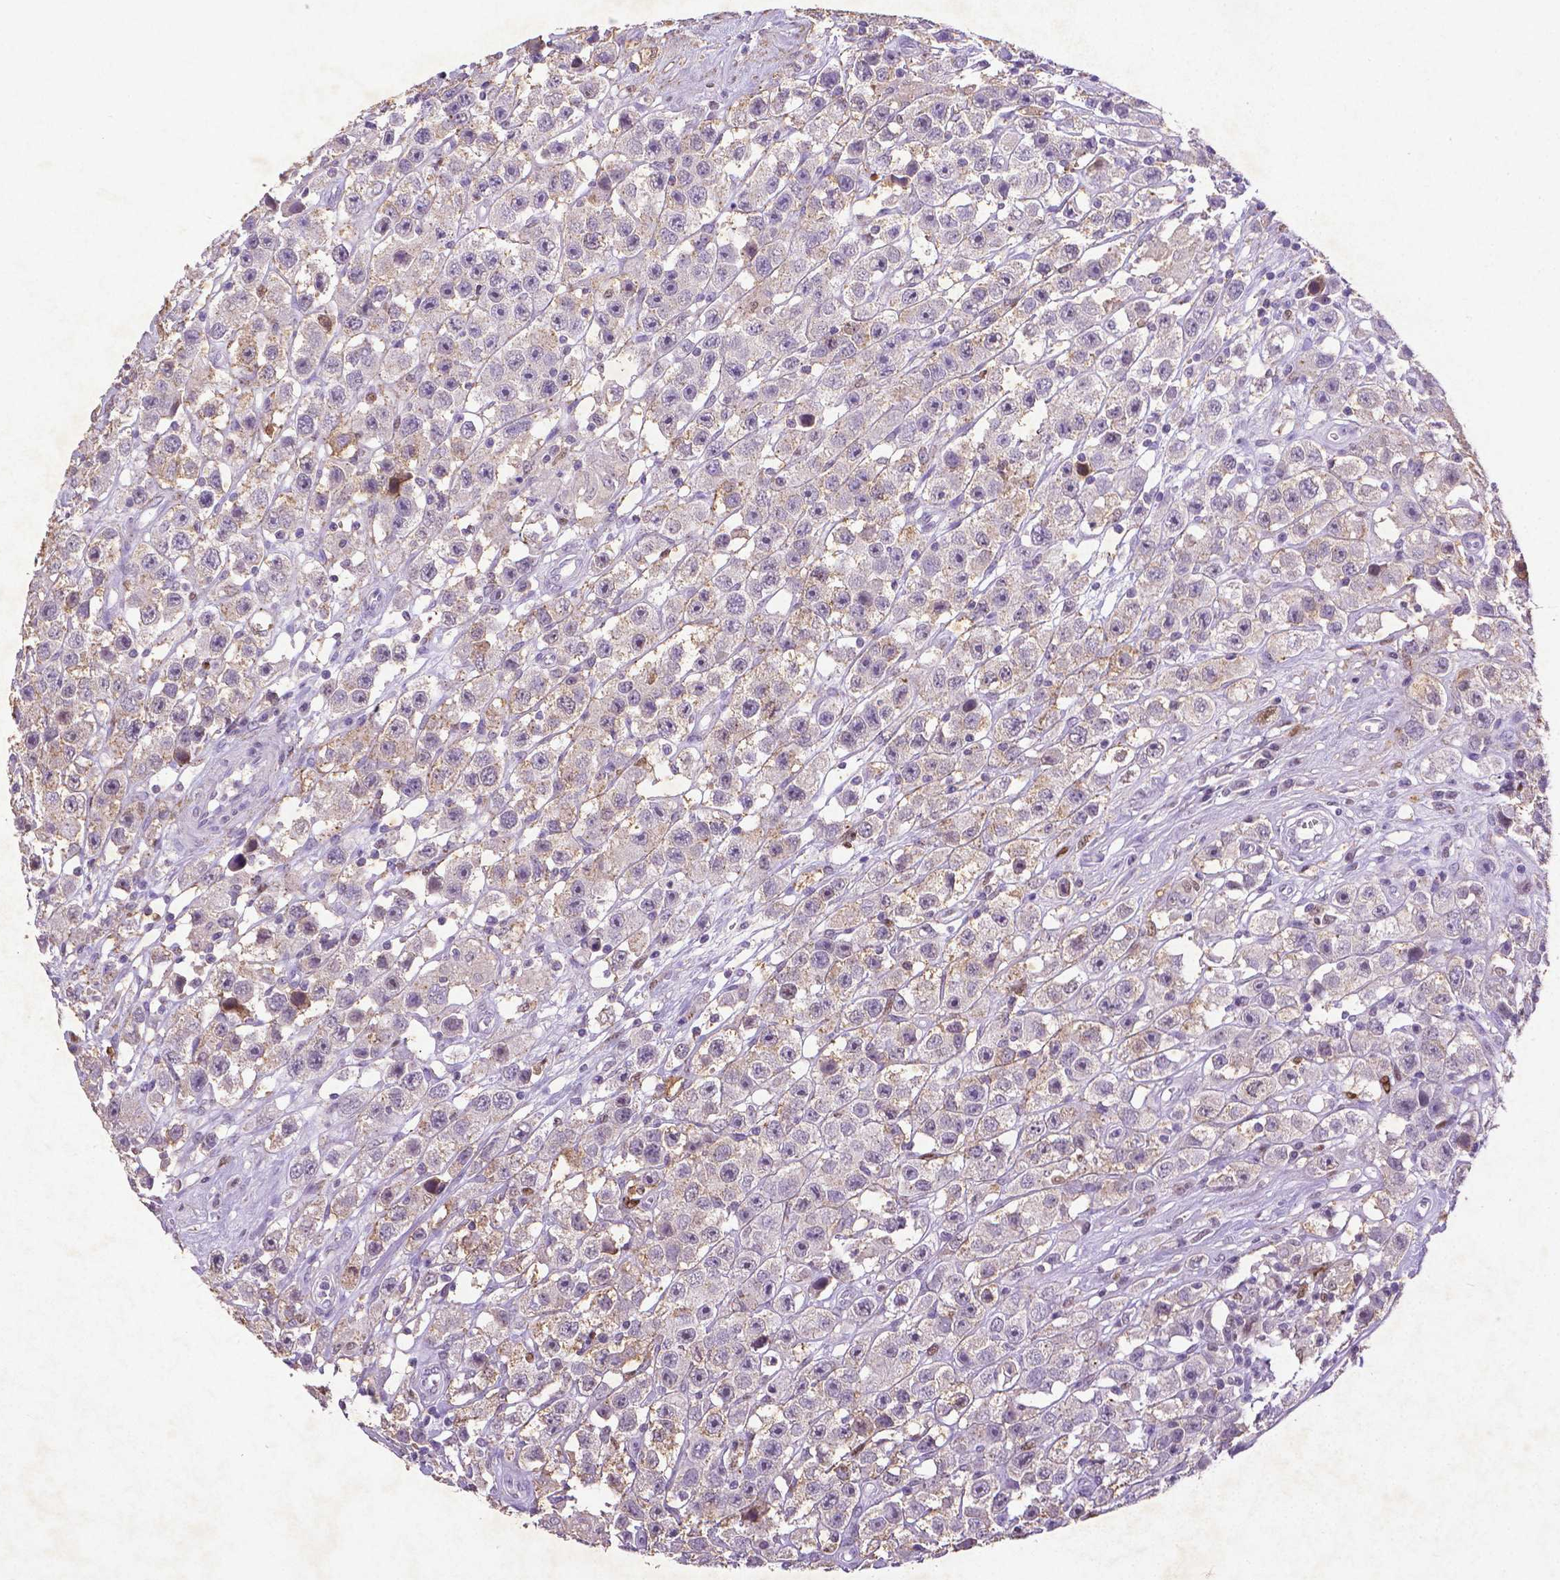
{"staining": {"intensity": "weak", "quantity": ">75%", "location": "cytoplasmic/membranous"}, "tissue": "testis cancer", "cell_type": "Tumor cells", "image_type": "cancer", "snomed": [{"axis": "morphology", "description": "Seminoma, NOS"}, {"axis": "topography", "description": "Testis"}], "caption": "The immunohistochemical stain labels weak cytoplasmic/membranous expression in tumor cells of testis cancer tissue.", "gene": "CDKN1A", "patient": {"sex": "male", "age": 45}}